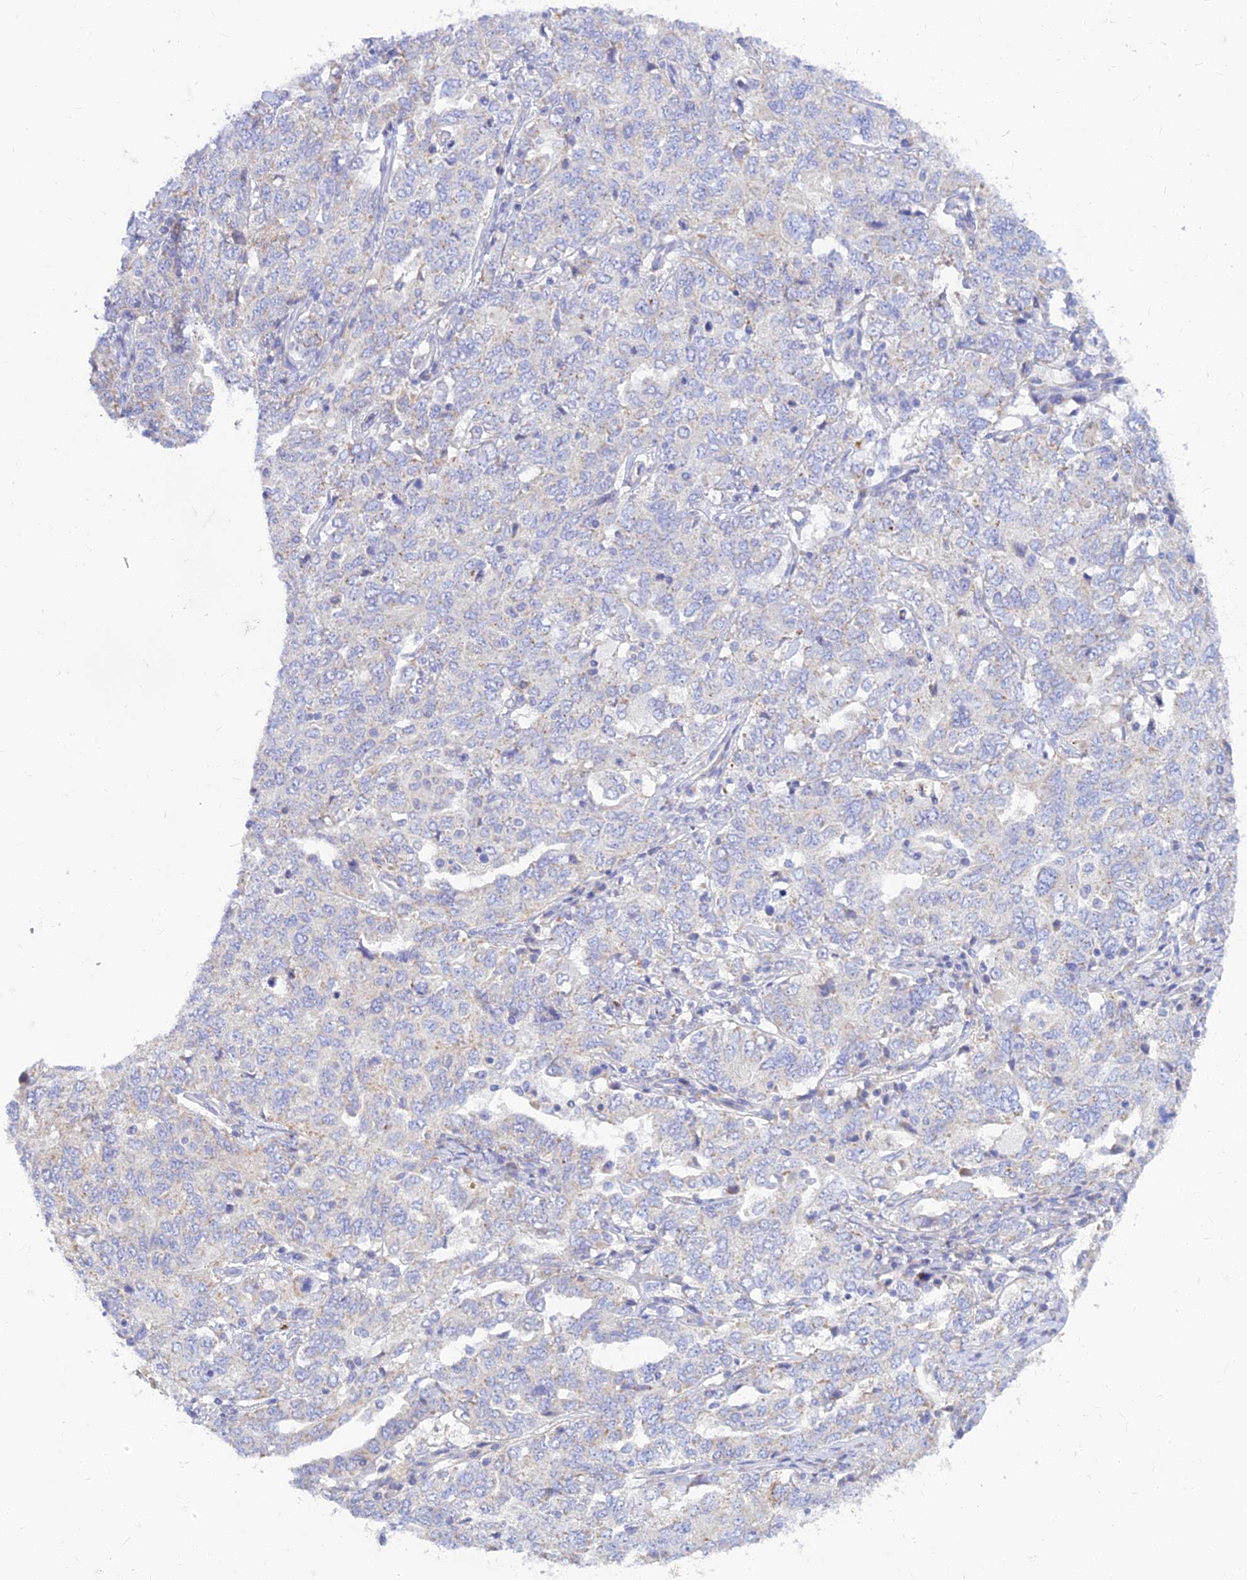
{"staining": {"intensity": "weak", "quantity": "<25%", "location": "cytoplasmic/membranous"}, "tissue": "ovarian cancer", "cell_type": "Tumor cells", "image_type": "cancer", "snomed": [{"axis": "morphology", "description": "Carcinoma, endometroid"}, {"axis": "topography", "description": "Ovary"}], "caption": "Ovarian endometroid carcinoma was stained to show a protein in brown. There is no significant expression in tumor cells. Brightfield microscopy of IHC stained with DAB (brown) and hematoxylin (blue), captured at high magnification.", "gene": "TMEM30B", "patient": {"sex": "female", "age": 62}}